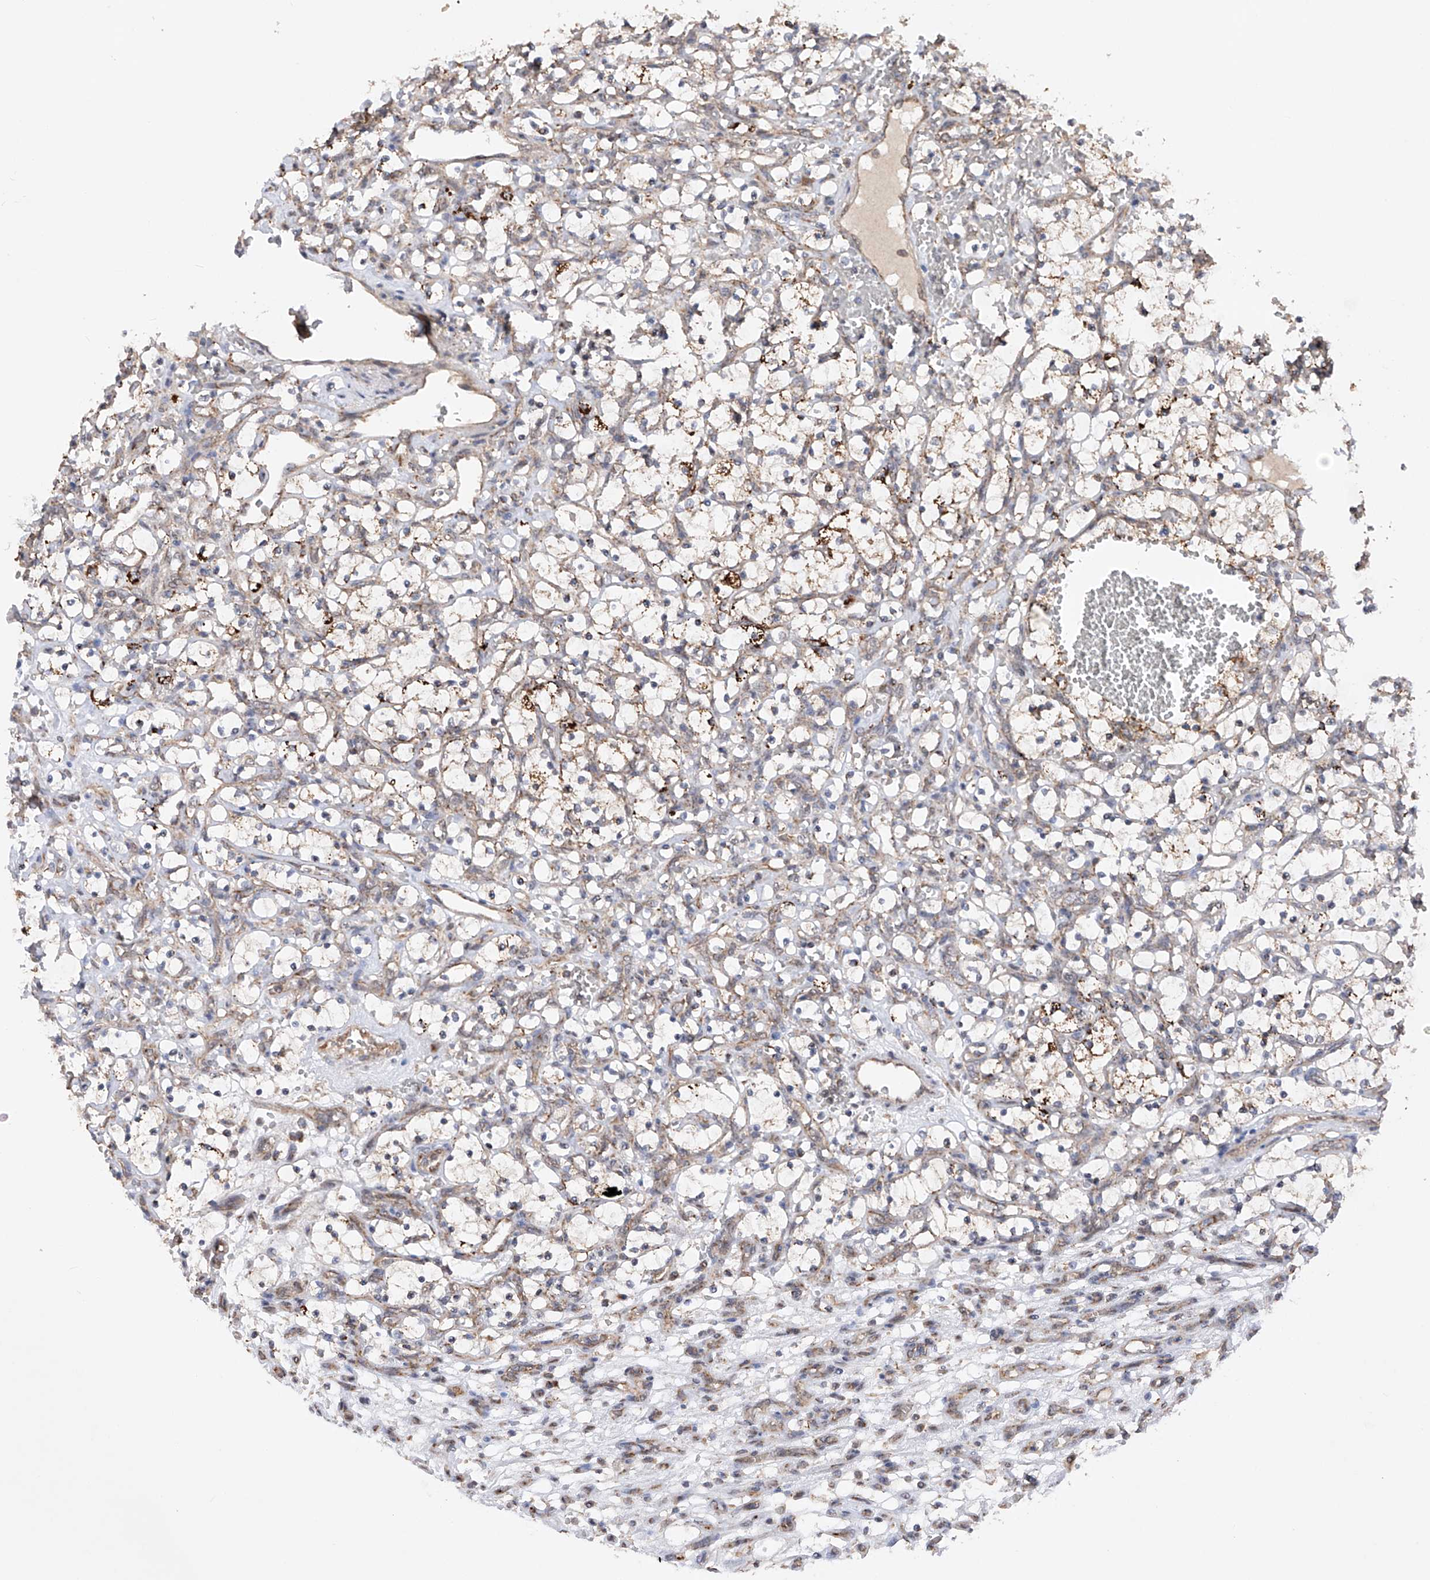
{"staining": {"intensity": "moderate", "quantity": "25%-75%", "location": "cytoplasmic/membranous"}, "tissue": "renal cancer", "cell_type": "Tumor cells", "image_type": "cancer", "snomed": [{"axis": "morphology", "description": "Adenocarcinoma, NOS"}, {"axis": "topography", "description": "Kidney"}], "caption": "The histopathology image displays staining of adenocarcinoma (renal), revealing moderate cytoplasmic/membranous protein expression (brown color) within tumor cells. The staining was performed using DAB (3,3'-diaminobenzidine) to visualize the protein expression in brown, while the nuclei were stained in blue with hematoxylin (Magnification: 20x).", "gene": "SDHAF4", "patient": {"sex": "female", "age": 69}}